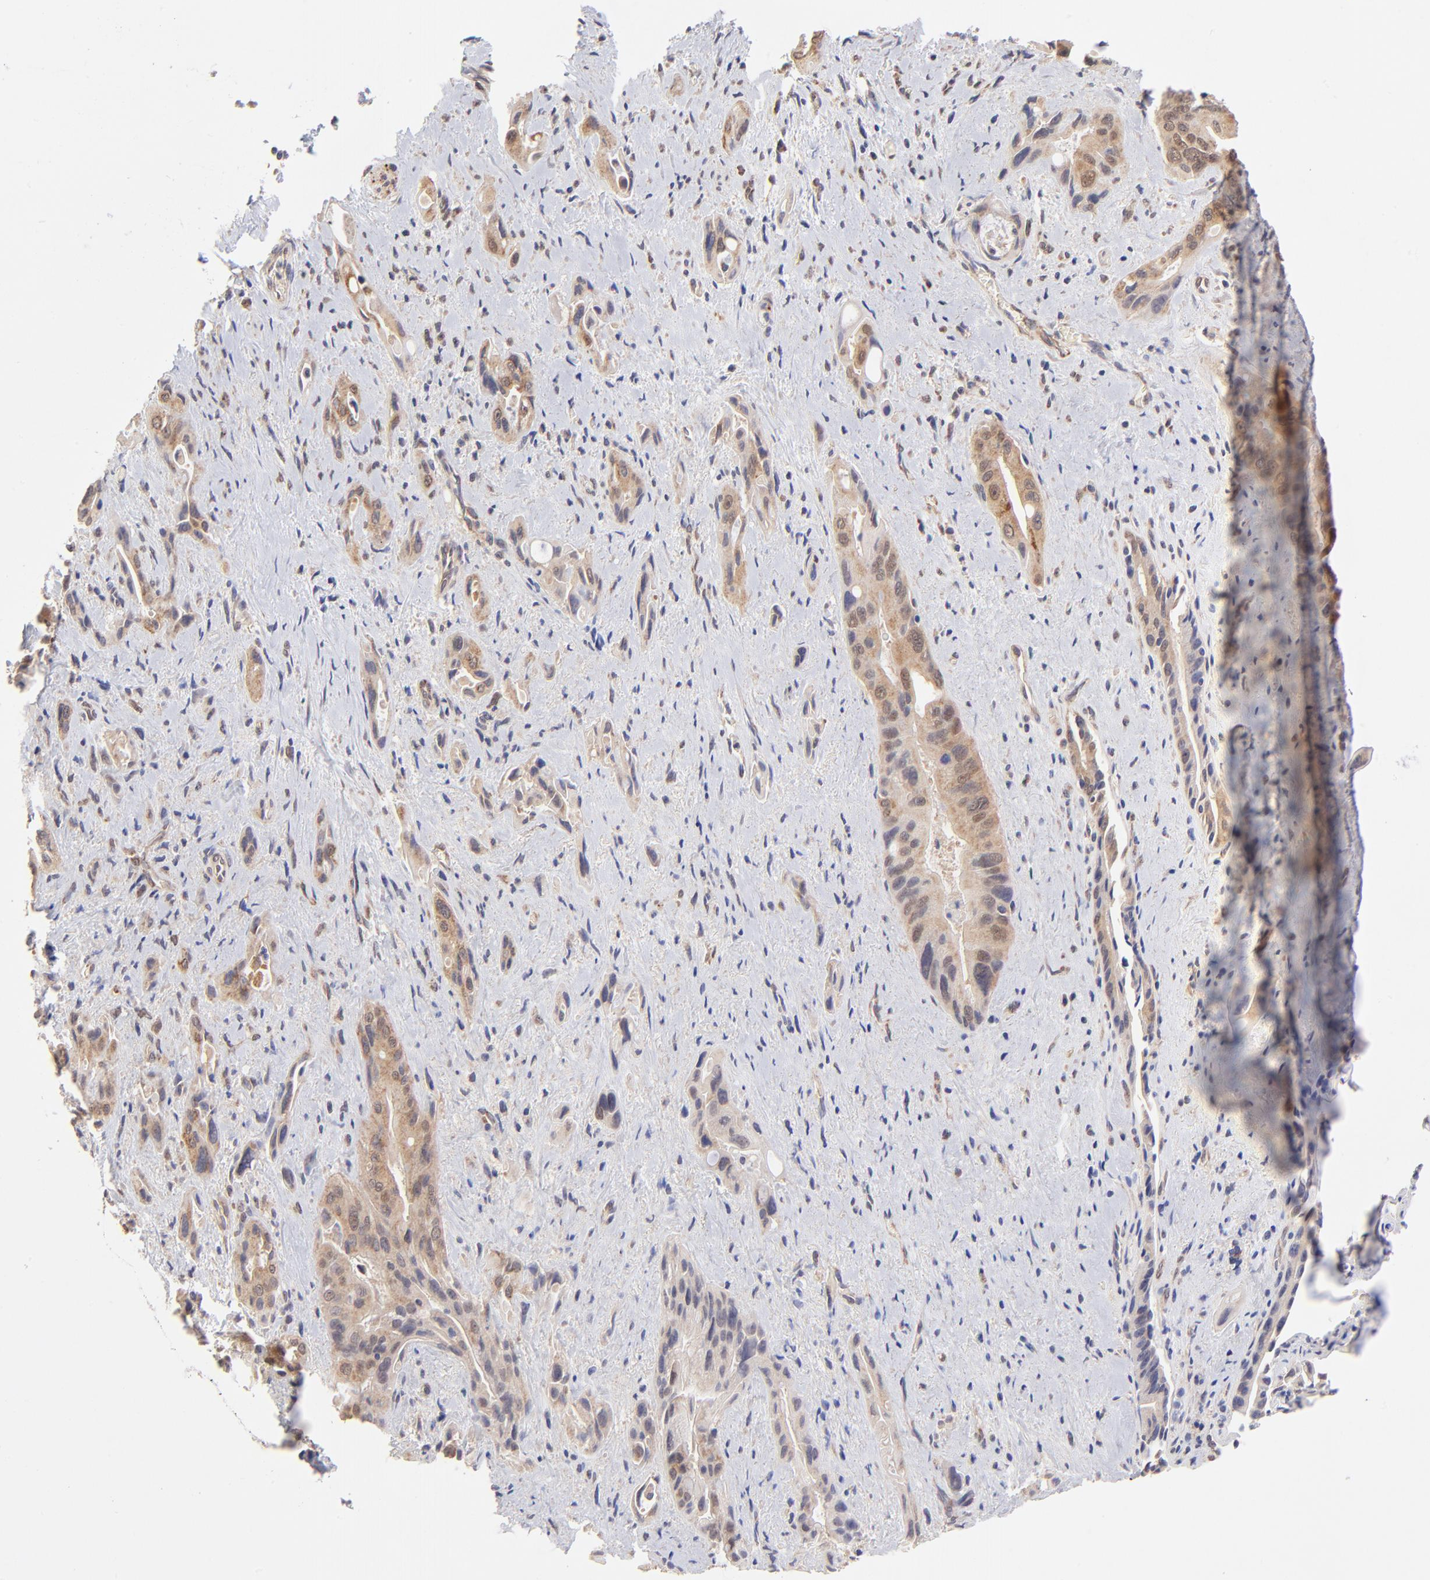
{"staining": {"intensity": "moderate", "quantity": ">75%", "location": "cytoplasmic/membranous"}, "tissue": "pancreatic cancer", "cell_type": "Tumor cells", "image_type": "cancer", "snomed": [{"axis": "morphology", "description": "Adenocarcinoma, NOS"}, {"axis": "topography", "description": "Pancreas"}], "caption": "DAB (3,3'-diaminobenzidine) immunohistochemical staining of pancreatic adenocarcinoma shows moderate cytoplasmic/membranous protein expression in about >75% of tumor cells.", "gene": "UBE2H", "patient": {"sex": "male", "age": 77}}